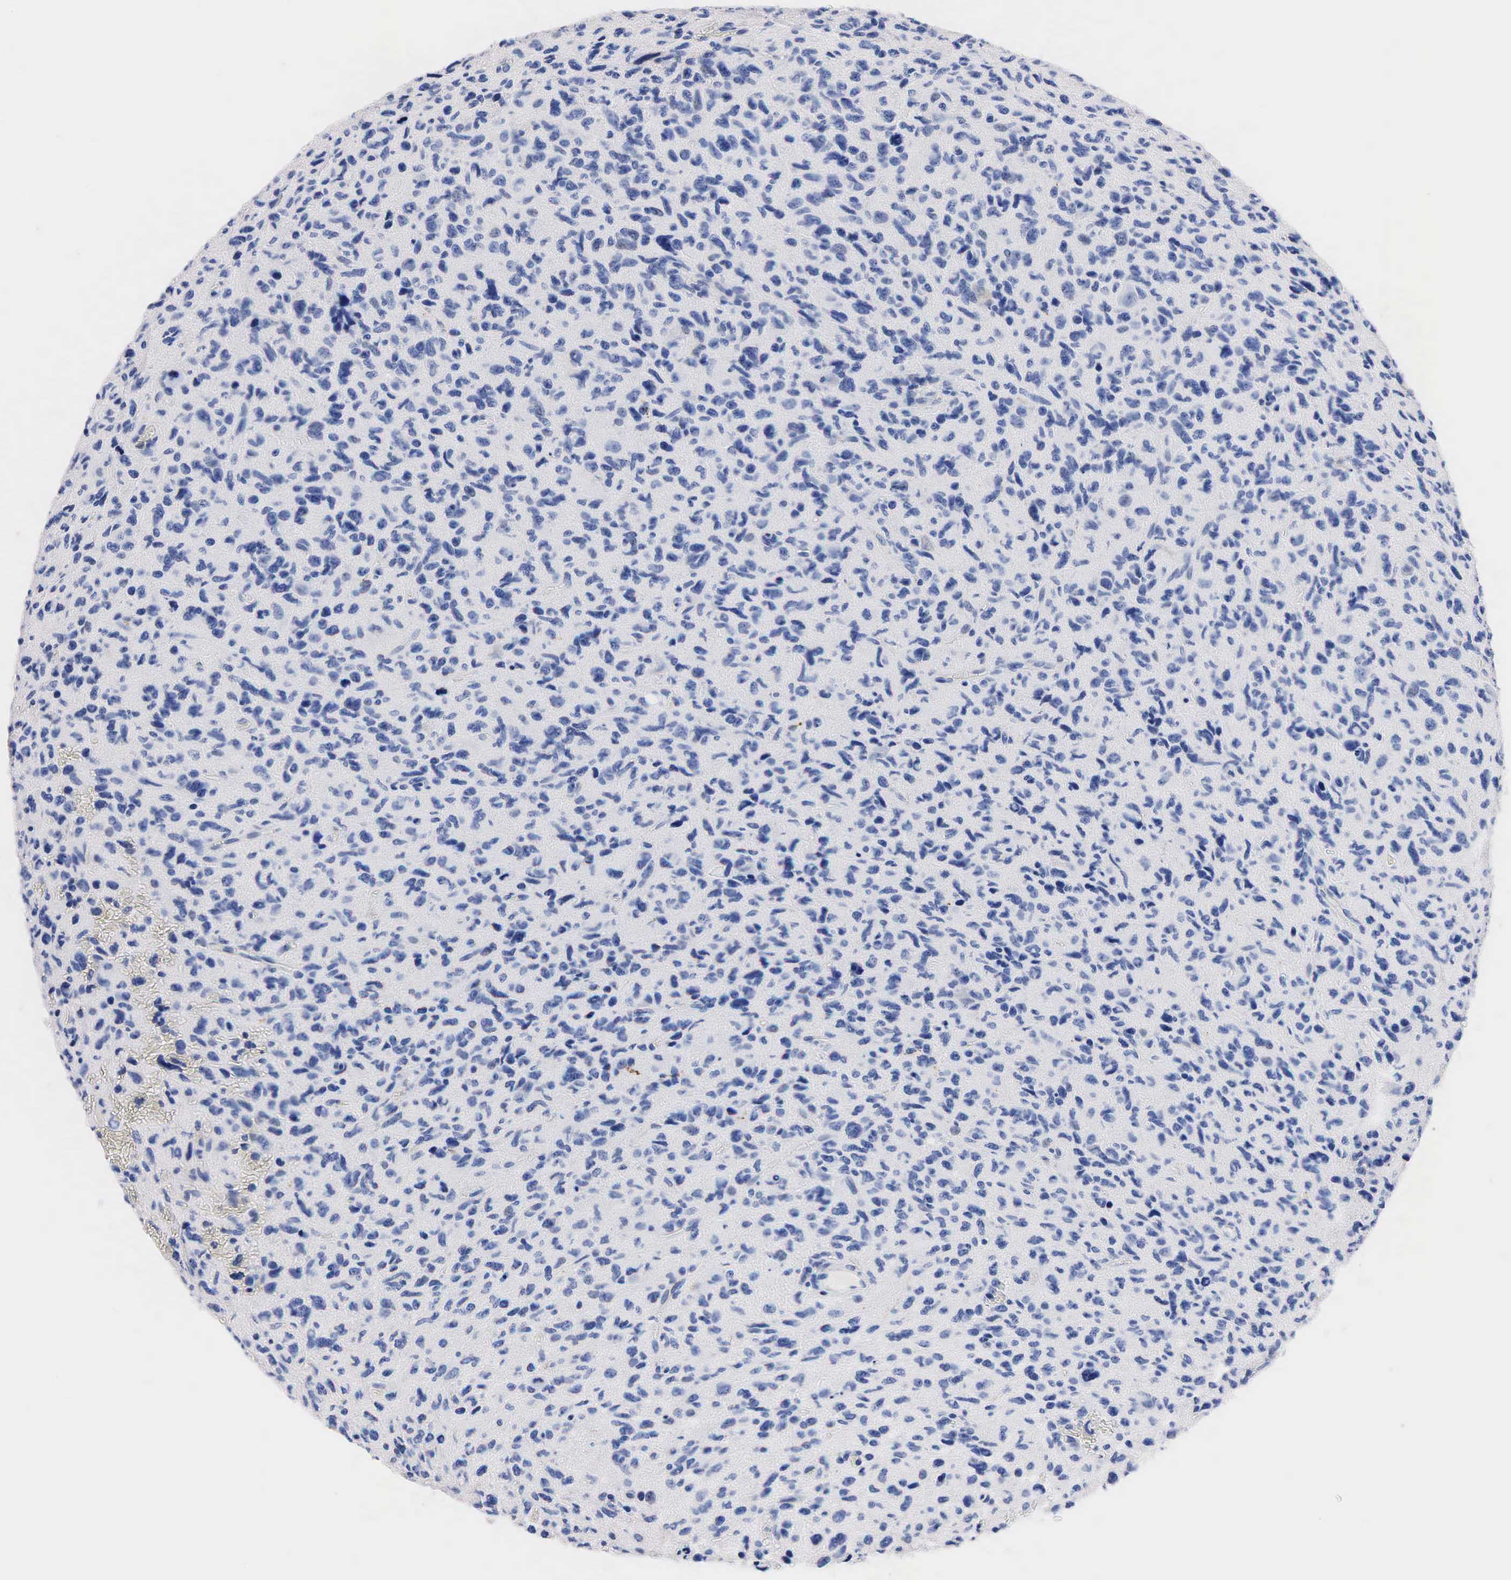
{"staining": {"intensity": "negative", "quantity": "none", "location": "none"}, "tissue": "glioma", "cell_type": "Tumor cells", "image_type": "cancer", "snomed": [{"axis": "morphology", "description": "Glioma, malignant, High grade"}, {"axis": "topography", "description": "Brain"}], "caption": "This is an IHC photomicrograph of high-grade glioma (malignant). There is no expression in tumor cells.", "gene": "SST", "patient": {"sex": "female", "age": 60}}